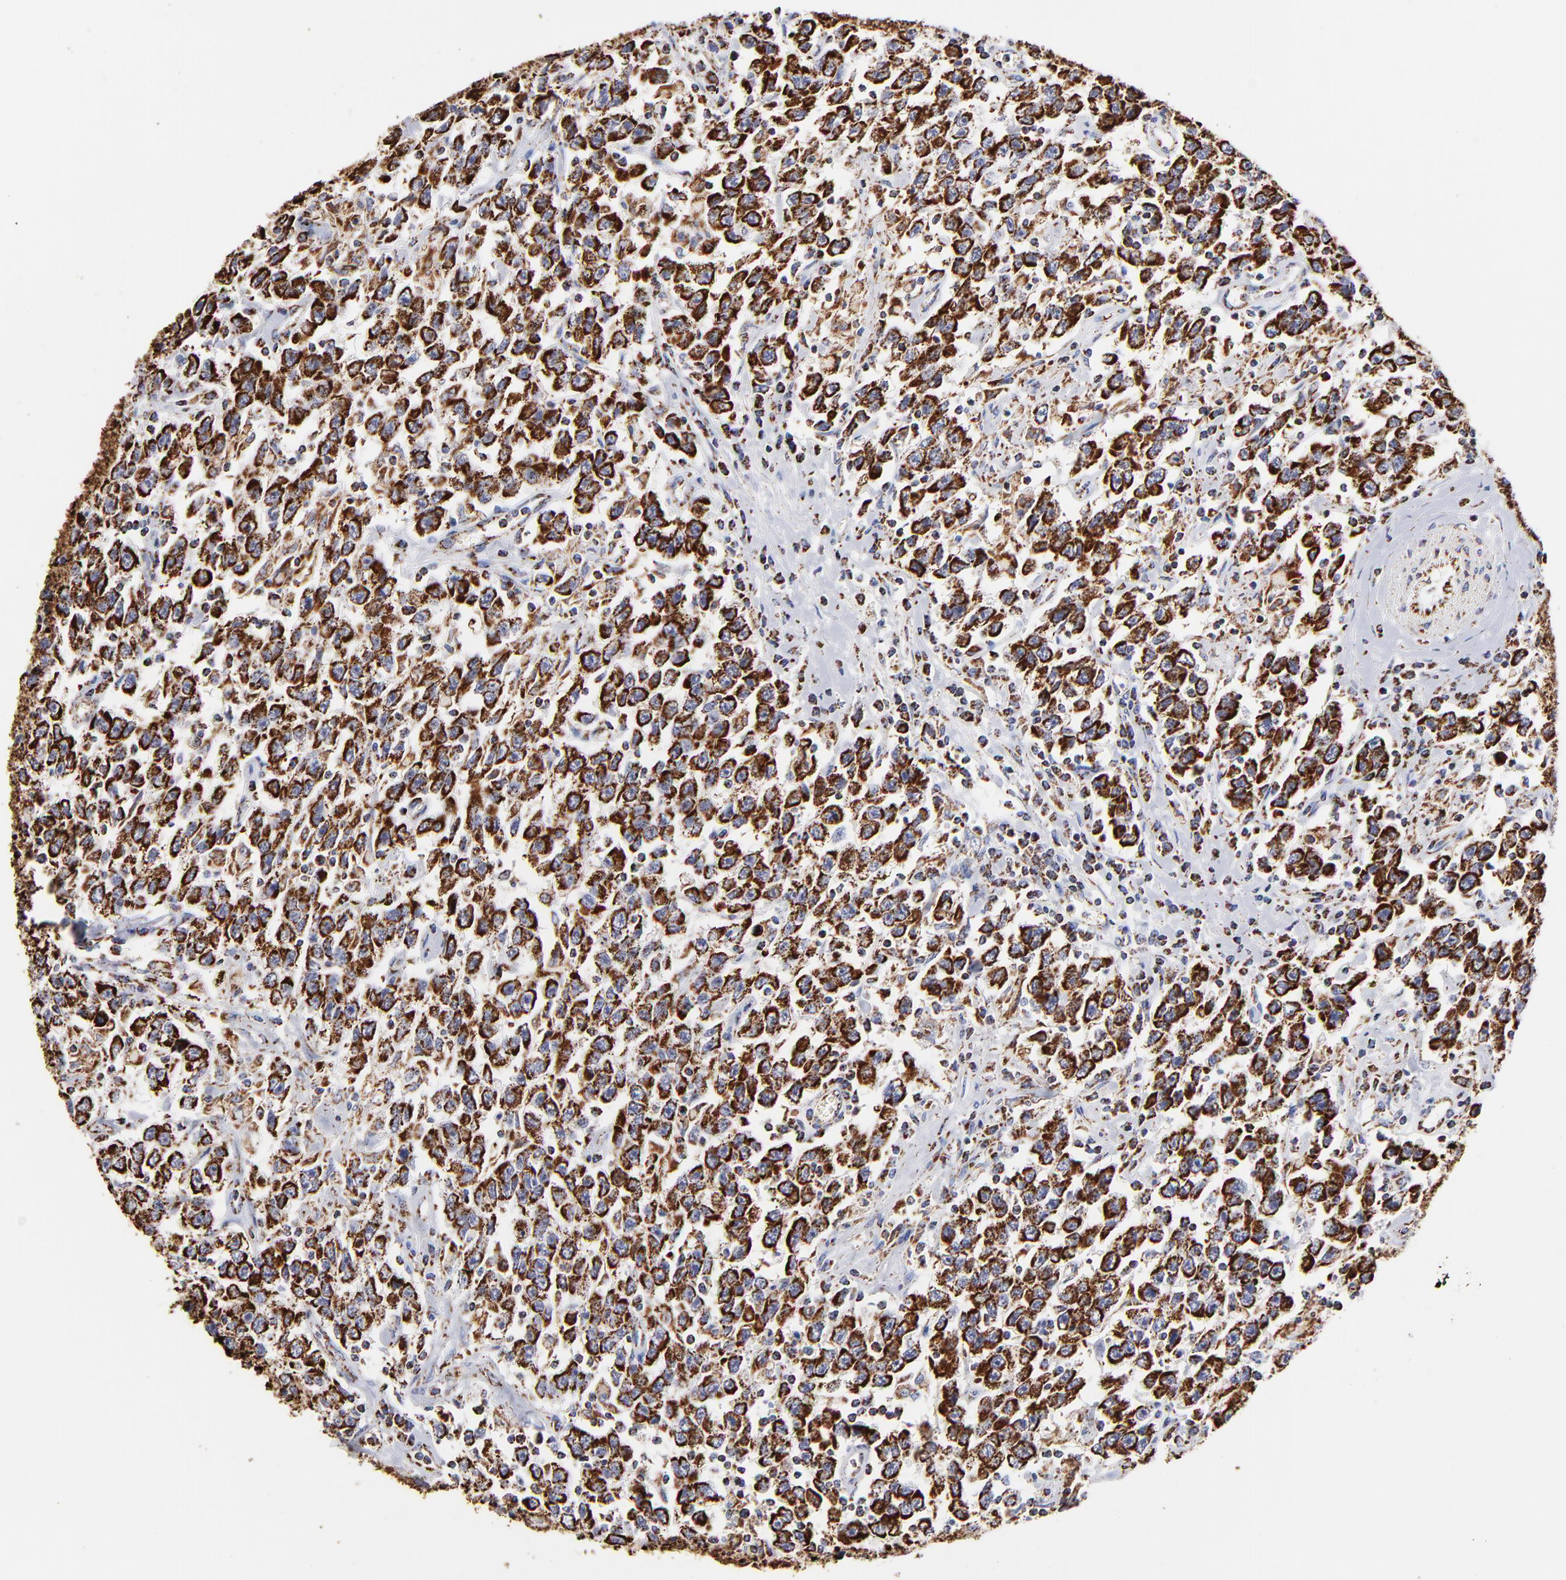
{"staining": {"intensity": "strong", "quantity": ">75%", "location": "cytoplasmic/membranous"}, "tissue": "testis cancer", "cell_type": "Tumor cells", "image_type": "cancer", "snomed": [{"axis": "morphology", "description": "Seminoma, NOS"}, {"axis": "topography", "description": "Testis"}], "caption": "Seminoma (testis) stained with IHC displays strong cytoplasmic/membranous staining in approximately >75% of tumor cells. (Brightfield microscopy of DAB IHC at high magnification).", "gene": "PHB1", "patient": {"sex": "male", "age": 41}}